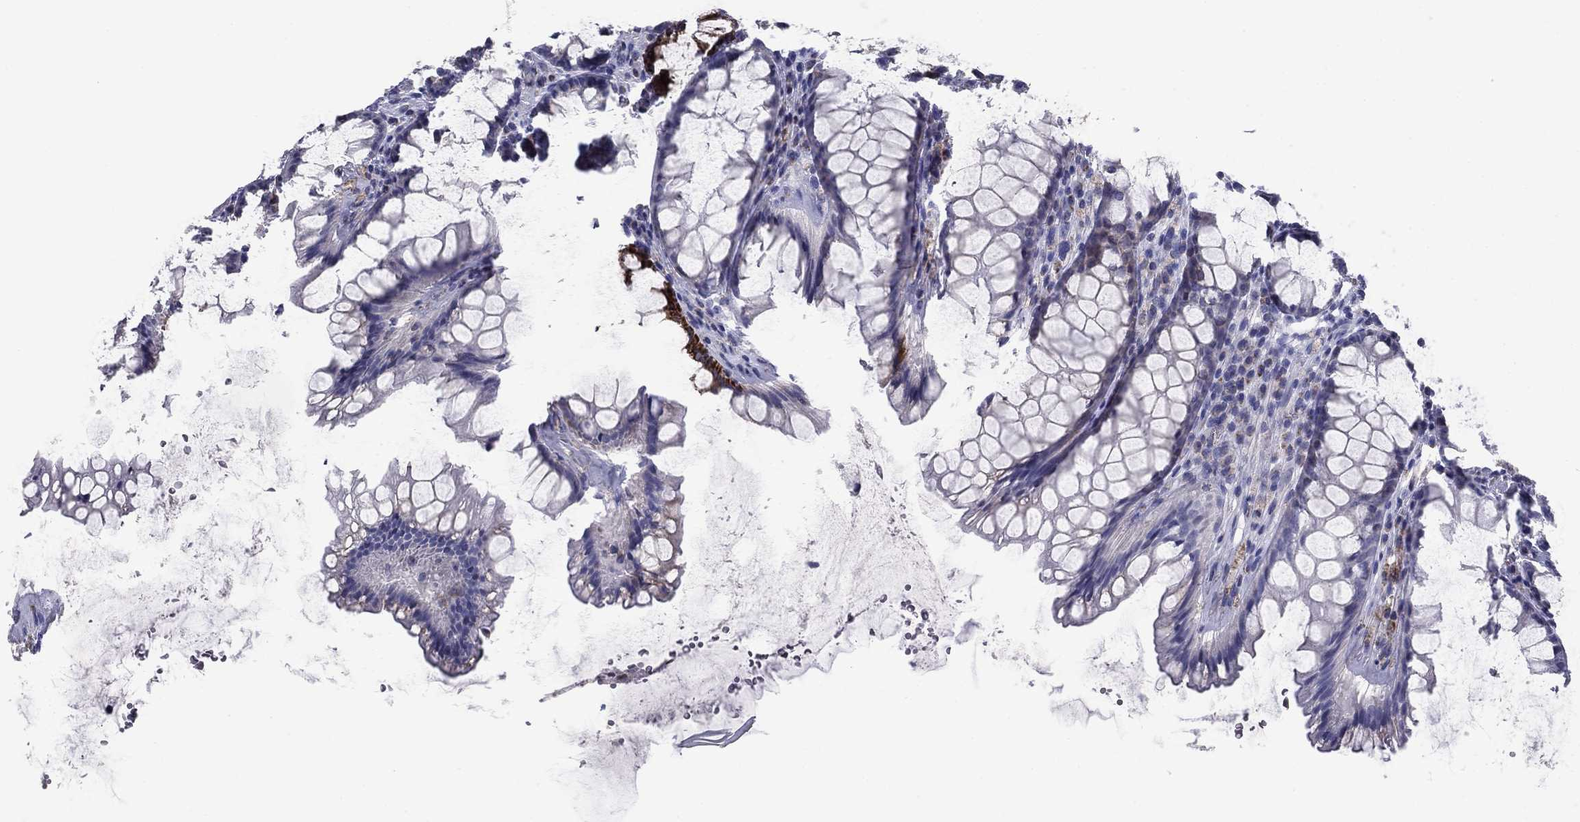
{"staining": {"intensity": "moderate", "quantity": "<25%", "location": "cytoplasmic/membranous"}, "tissue": "rectum", "cell_type": "Glandular cells", "image_type": "normal", "snomed": [{"axis": "morphology", "description": "Normal tissue, NOS"}, {"axis": "topography", "description": "Rectum"}], "caption": "The photomicrograph exhibits staining of benign rectum, revealing moderate cytoplasmic/membranous protein staining (brown color) within glandular cells.", "gene": "NDUFA4L2", "patient": {"sex": "male", "age": 72}}